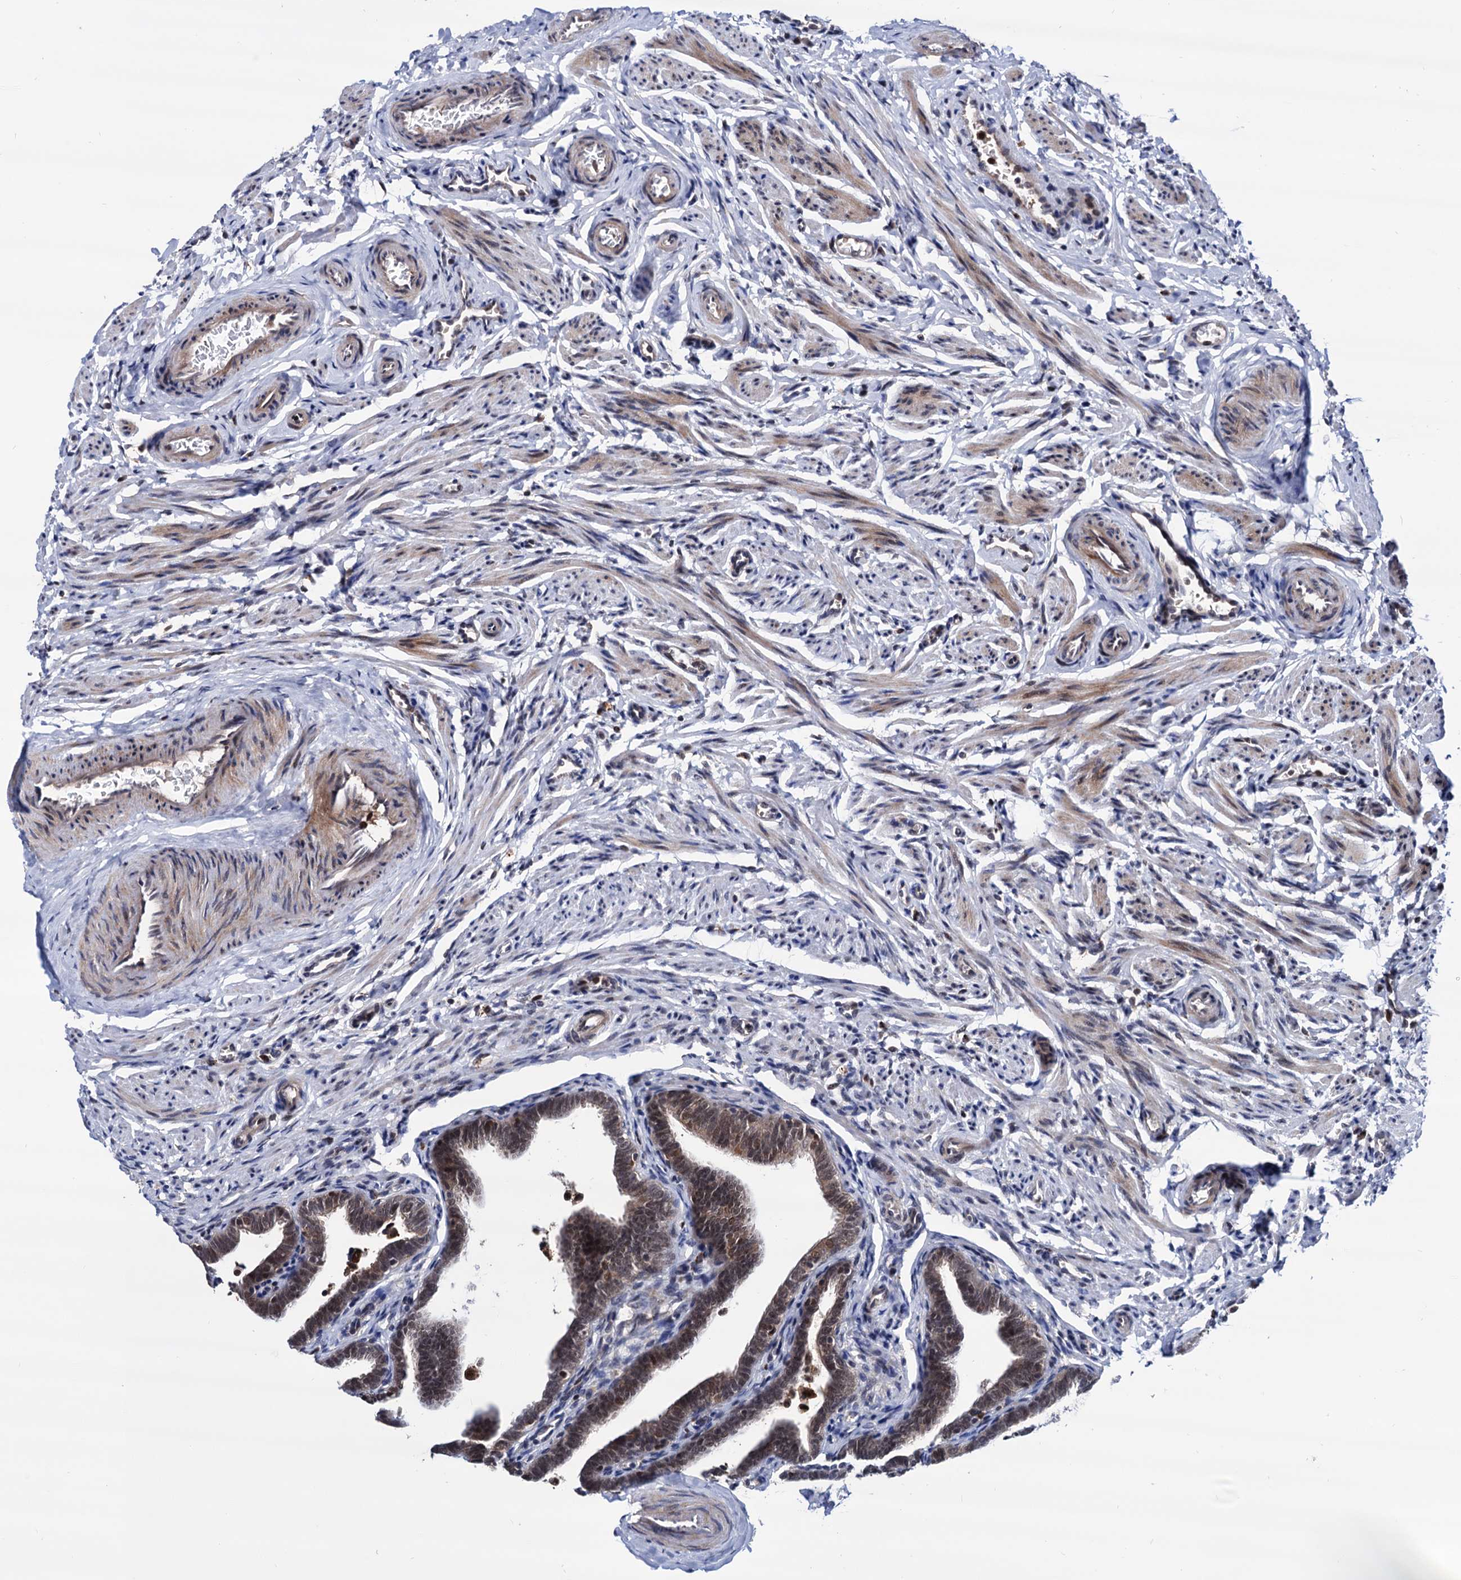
{"staining": {"intensity": "moderate", "quantity": ">75%", "location": "cytoplasmic/membranous,nuclear"}, "tissue": "fallopian tube", "cell_type": "Glandular cells", "image_type": "normal", "snomed": [{"axis": "morphology", "description": "Normal tissue, NOS"}, {"axis": "topography", "description": "Fallopian tube"}], "caption": "Protein positivity by immunohistochemistry (IHC) exhibits moderate cytoplasmic/membranous,nuclear expression in approximately >75% of glandular cells in unremarkable fallopian tube.", "gene": "RNASEH2B", "patient": {"sex": "female", "age": 36}}